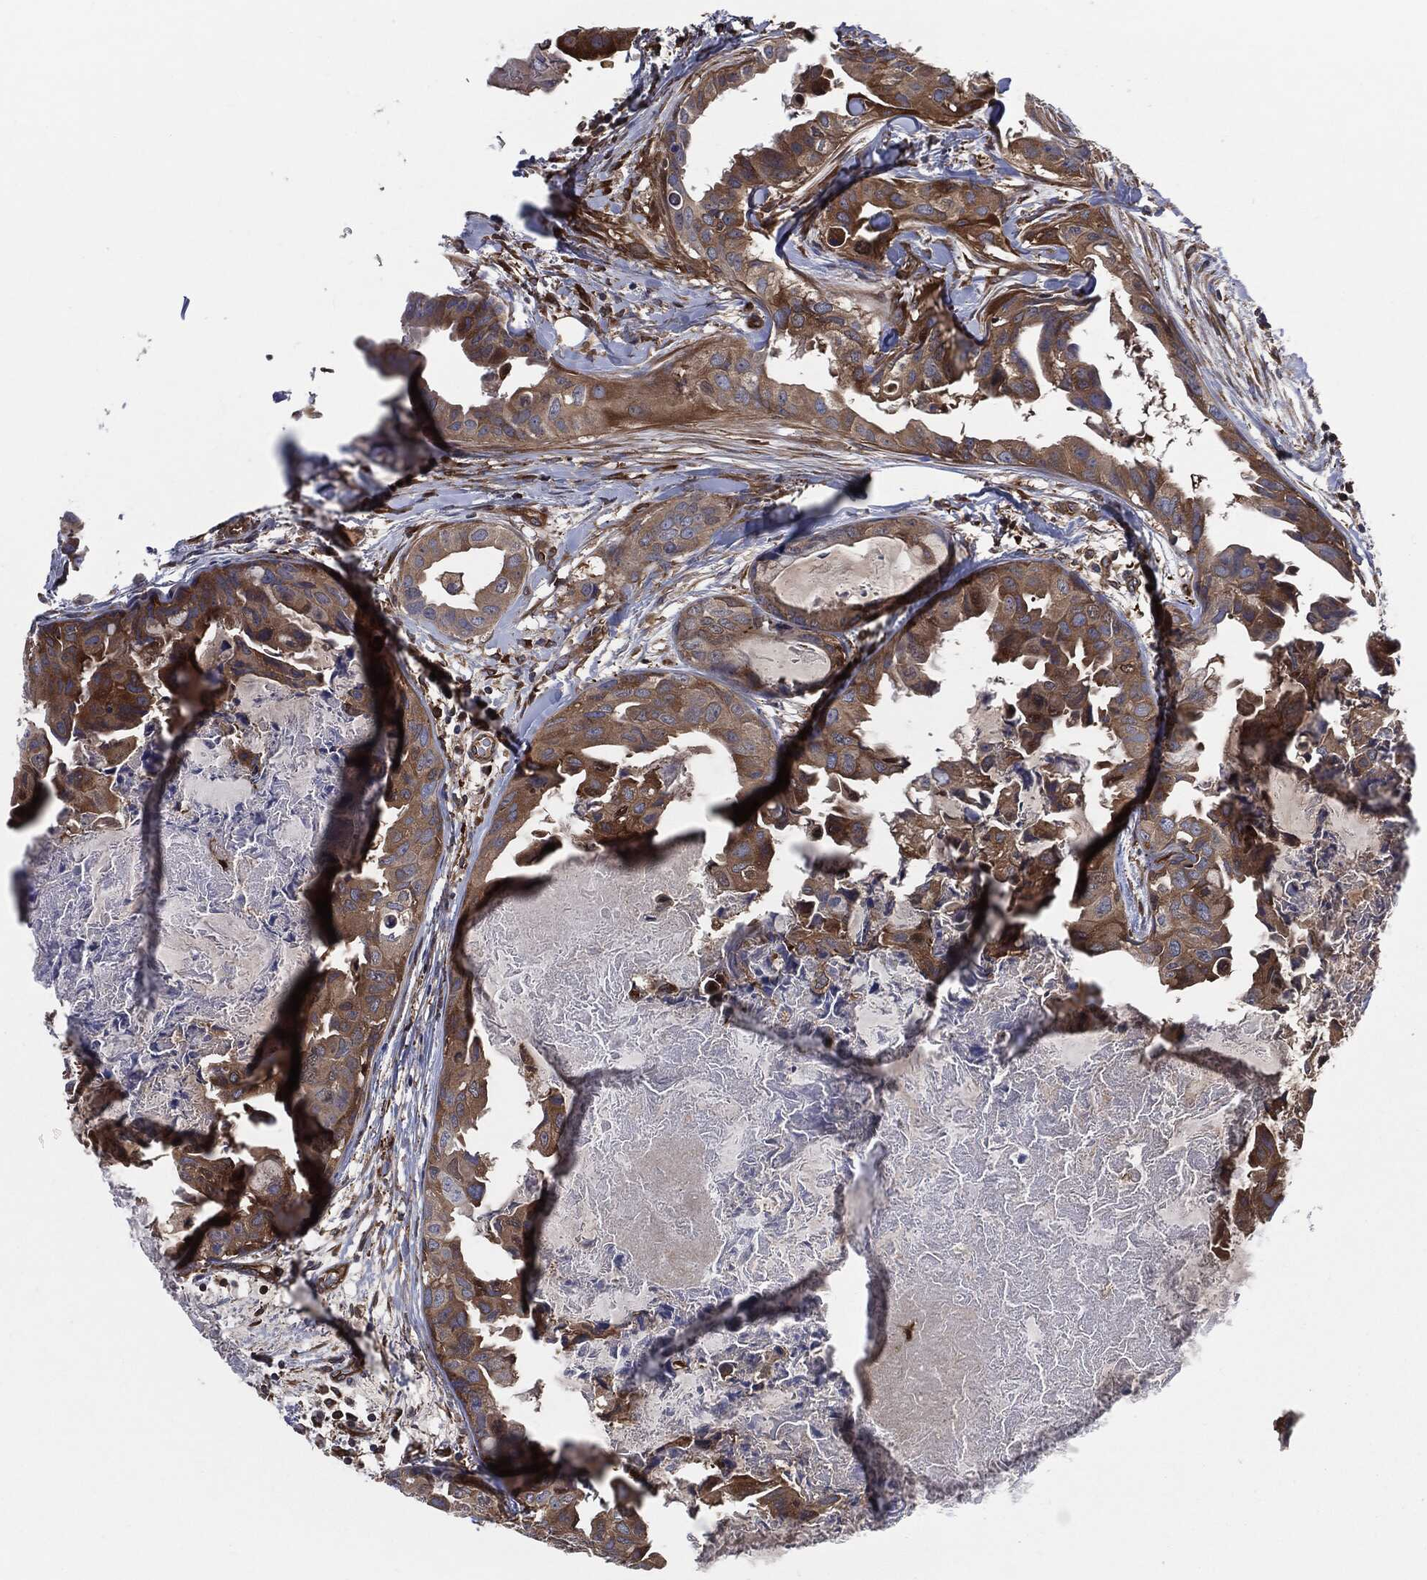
{"staining": {"intensity": "moderate", "quantity": ">75%", "location": "cytoplasmic/membranous"}, "tissue": "breast cancer", "cell_type": "Tumor cells", "image_type": "cancer", "snomed": [{"axis": "morphology", "description": "Normal tissue, NOS"}, {"axis": "morphology", "description": "Duct carcinoma"}, {"axis": "topography", "description": "Breast"}], "caption": "Breast cancer (infiltrating ductal carcinoma) stained with IHC reveals moderate cytoplasmic/membranous positivity in approximately >75% of tumor cells.", "gene": "XPNPEP1", "patient": {"sex": "female", "age": 40}}